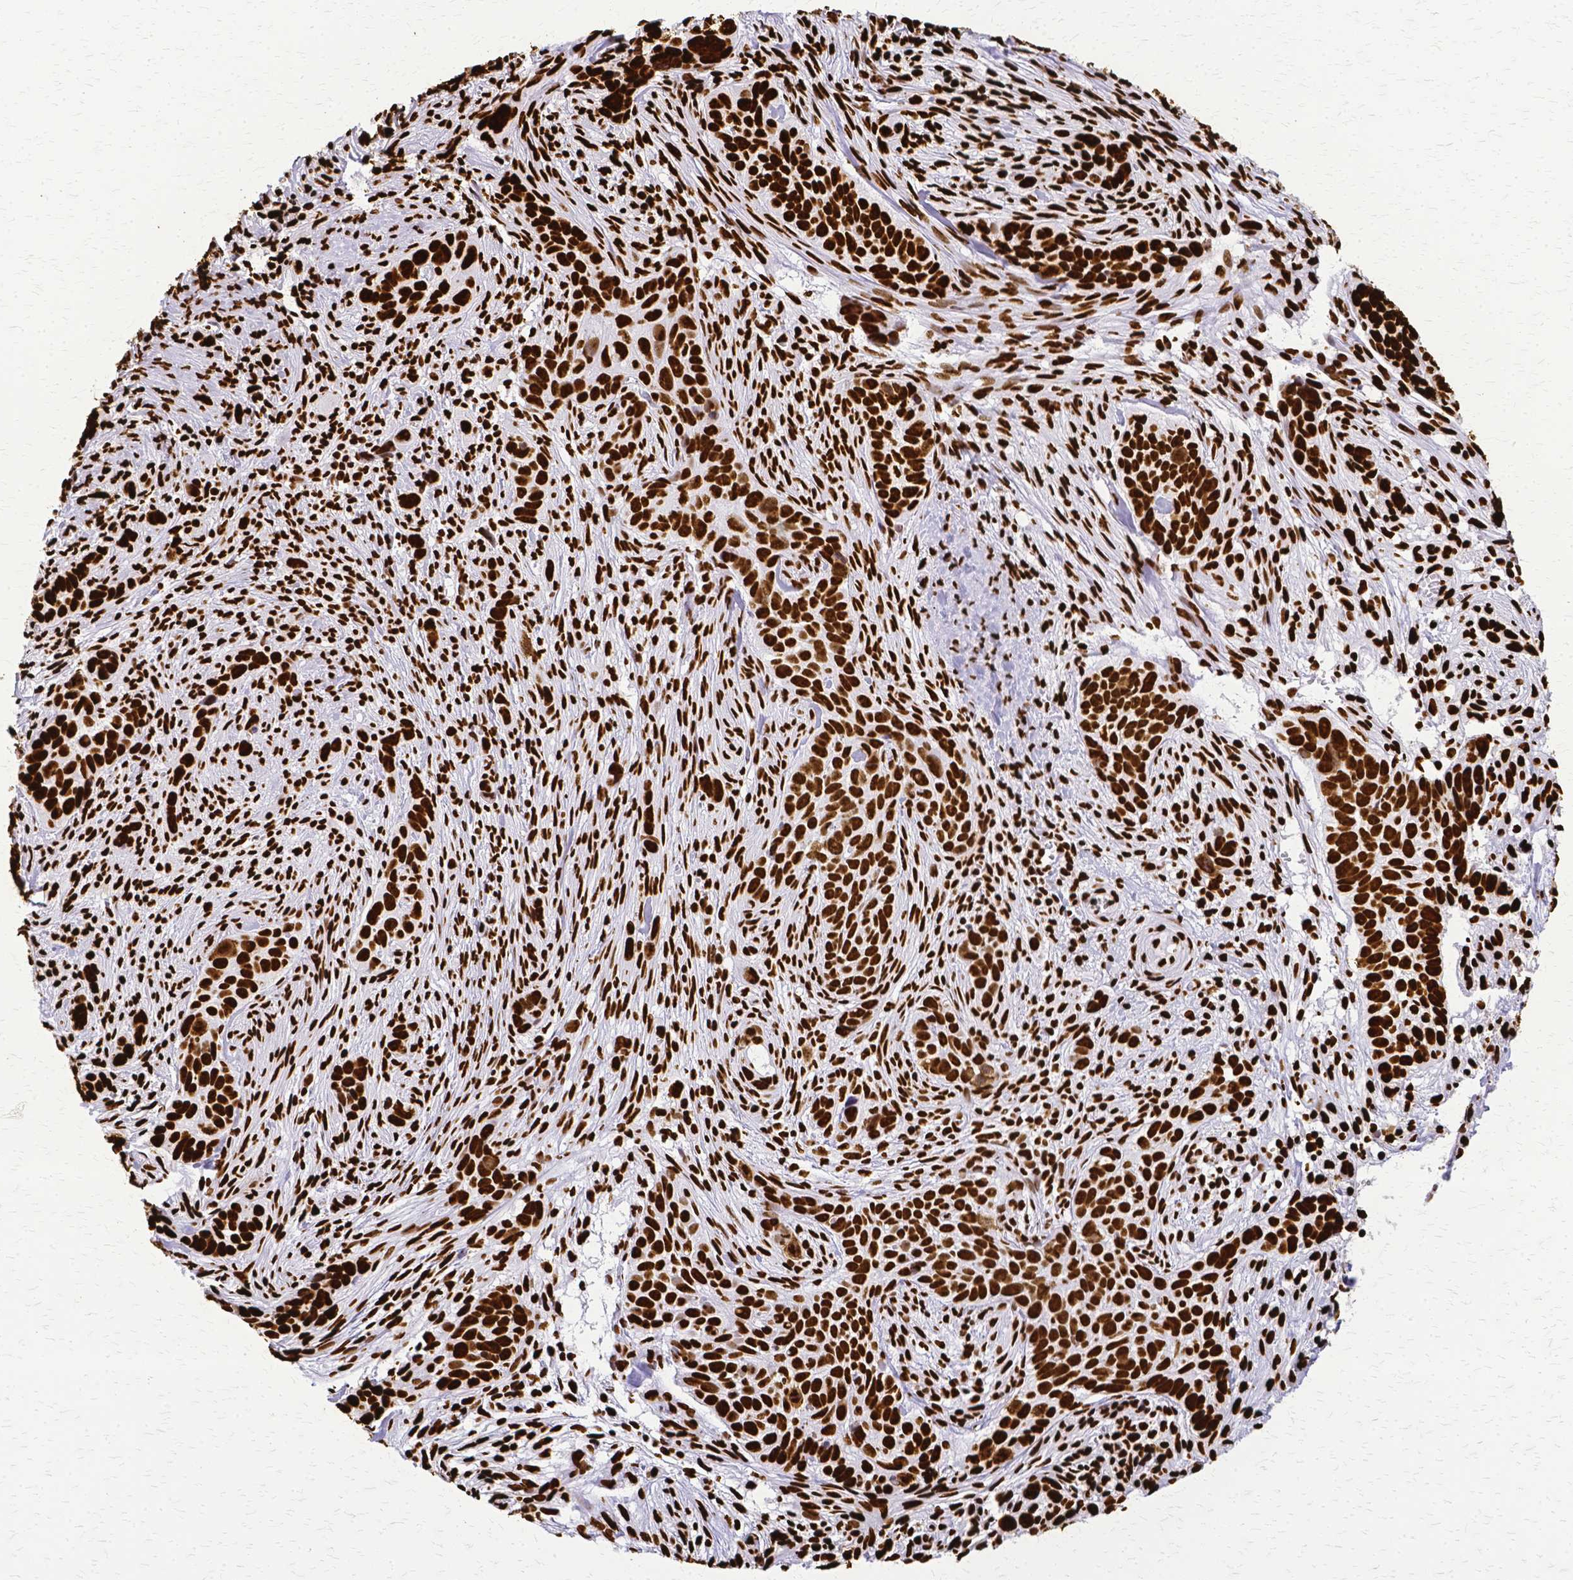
{"staining": {"intensity": "strong", "quantity": ">75%", "location": "nuclear"}, "tissue": "skin cancer", "cell_type": "Tumor cells", "image_type": "cancer", "snomed": [{"axis": "morphology", "description": "Basal cell carcinoma"}, {"axis": "topography", "description": "Skin"}], "caption": "Tumor cells show high levels of strong nuclear positivity in about >75% of cells in human skin basal cell carcinoma.", "gene": "SFPQ", "patient": {"sex": "female", "age": 82}}